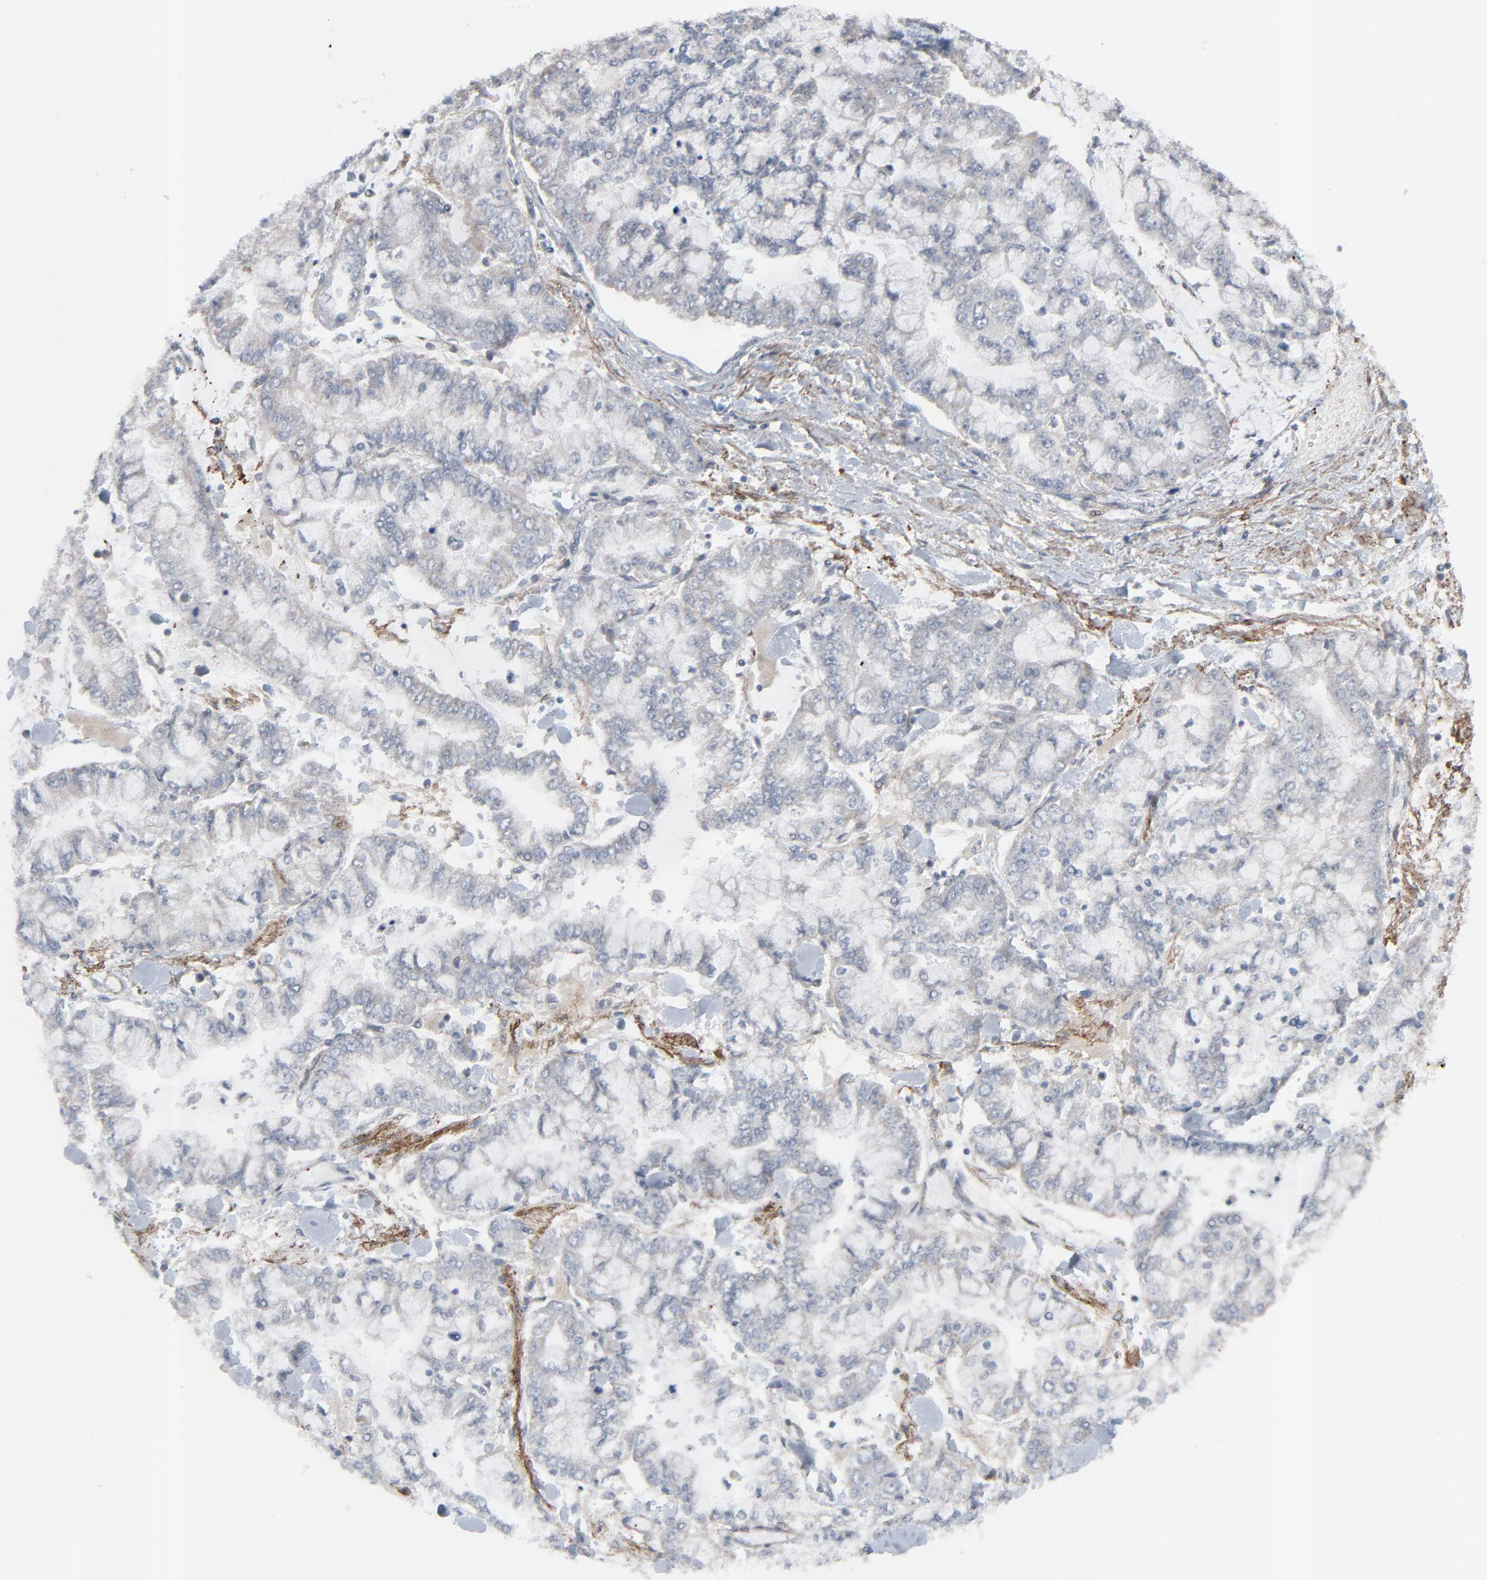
{"staining": {"intensity": "weak", "quantity": "<25%", "location": "cytoplasmic/membranous"}, "tissue": "stomach cancer", "cell_type": "Tumor cells", "image_type": "cancer", "snomed": [{"axis": "morphology", "description": "Normal tissue, NOS"}, {"axis": "morphology", "description": "Adenocarcinoma, NOS"}, {"axis": "topography", "description": "Stomach, upper"}, {"axis": "topography", "description": "Stomach"}], "caption": "High power microscopy micrograph of an IHC photomicrograph of stomach adenocarcinoma, revealing no significant expression in tumor cells. (Stains: DAB (3,3'-diaminobenzidine) immunohistochemistry with hematoxylin counter stain, Microscopy: brightfield microscopy at high magnification).", "gene": "NEUROD1", "patient": {"sex": "male", "age": 76}}